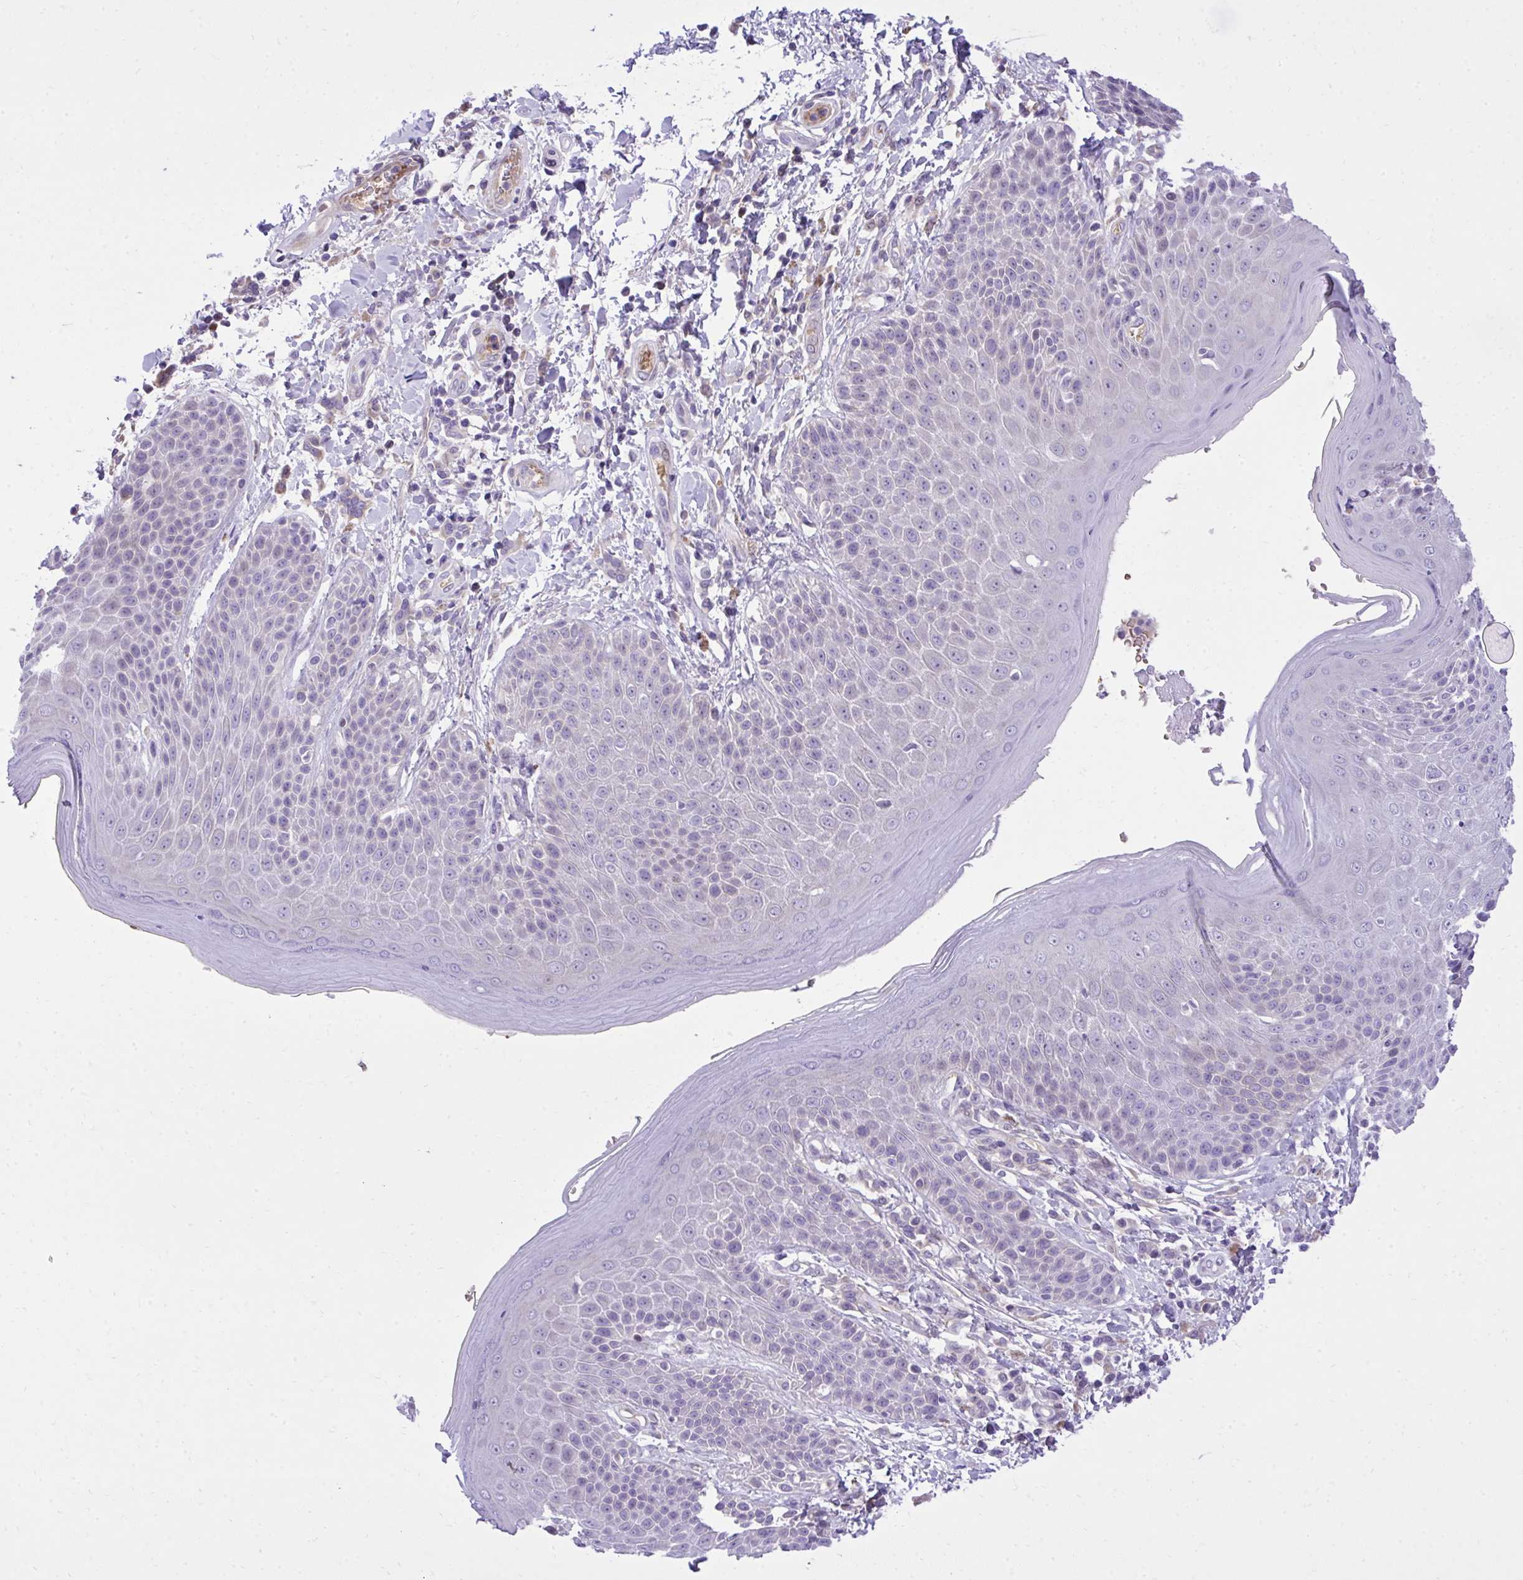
{"staining": {"intensity": "weak", "quantity": "<25%", "location": "cytoplasmic/membranous"}, "tissue": "skin", "cell_type": "Epidermal cells", "image_type": "normal", "snomed": [{"axis": "morphology", "description": "Normal tissue, NOS"}, {"axis": "topography", "description": "Peripheral nerve tissue"}], "caption": "Epidermal cells show no significant protein expression in normal skin.", "gene": "PITPNM3", "patient": {"sex": "male", "age": 51}}